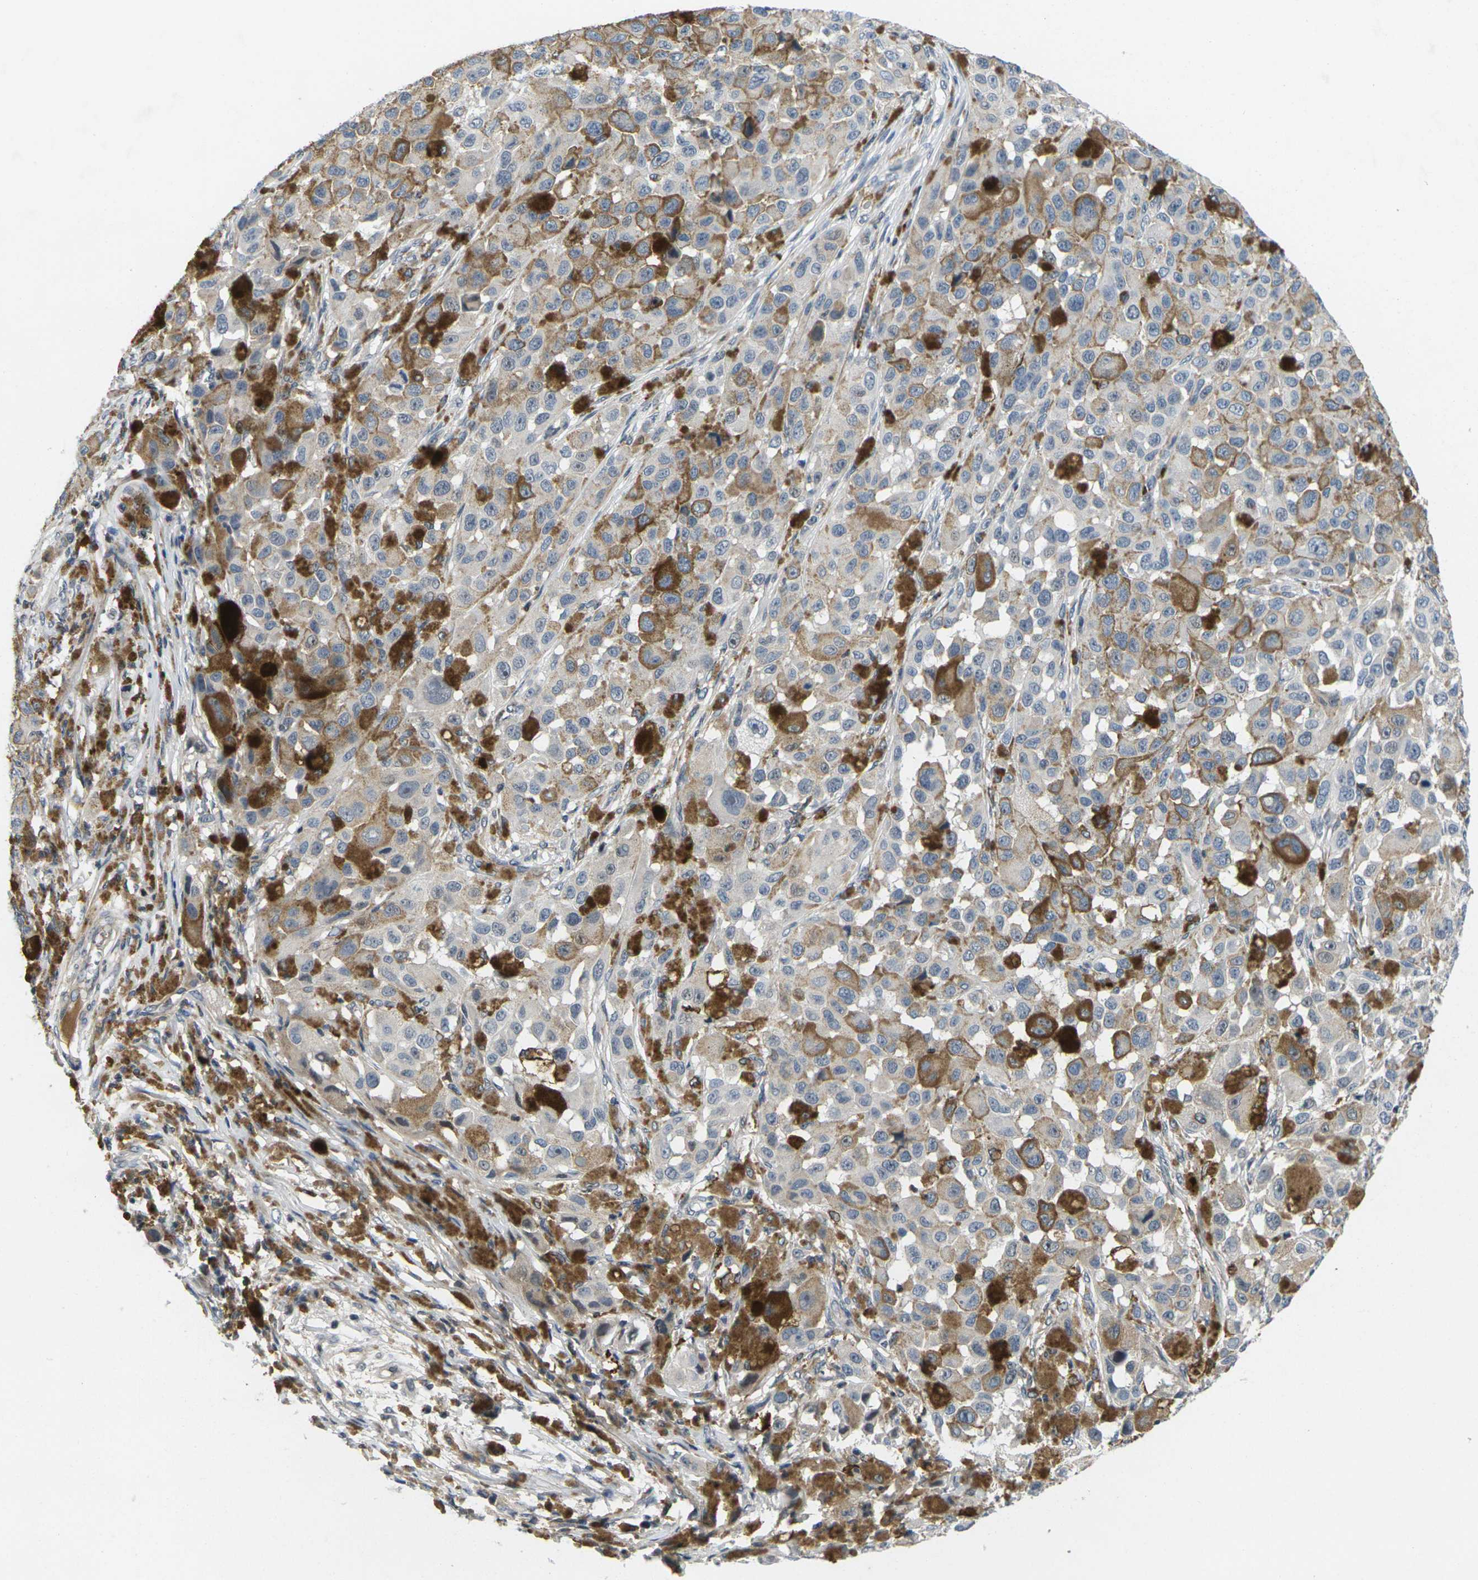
{"staining": {"intensity": "moderate", "quantity": "<25%", "location": "cytoplasmic/membranous"}, "tissue": "melanoma", "cell_type": "Tumor cells", "image_type": "cancer", "snomed": [{"axis": "morphology", "description": "Malignant melanoma, NOS"}, {"axis": "topography", "description": "Skin"}], "caption": "High-magnification brightfield microscopy of melanoma stained with DAB (3,3'-diaminobenzidine) (brown) and counterstained with hematoxylin (blue). tumor cells exhibit moderate cytoplasmic/membranous expression is seen in about<25% of cells.", "gene": "C1QC", "patient": {"sex": "female", "age": 46}}